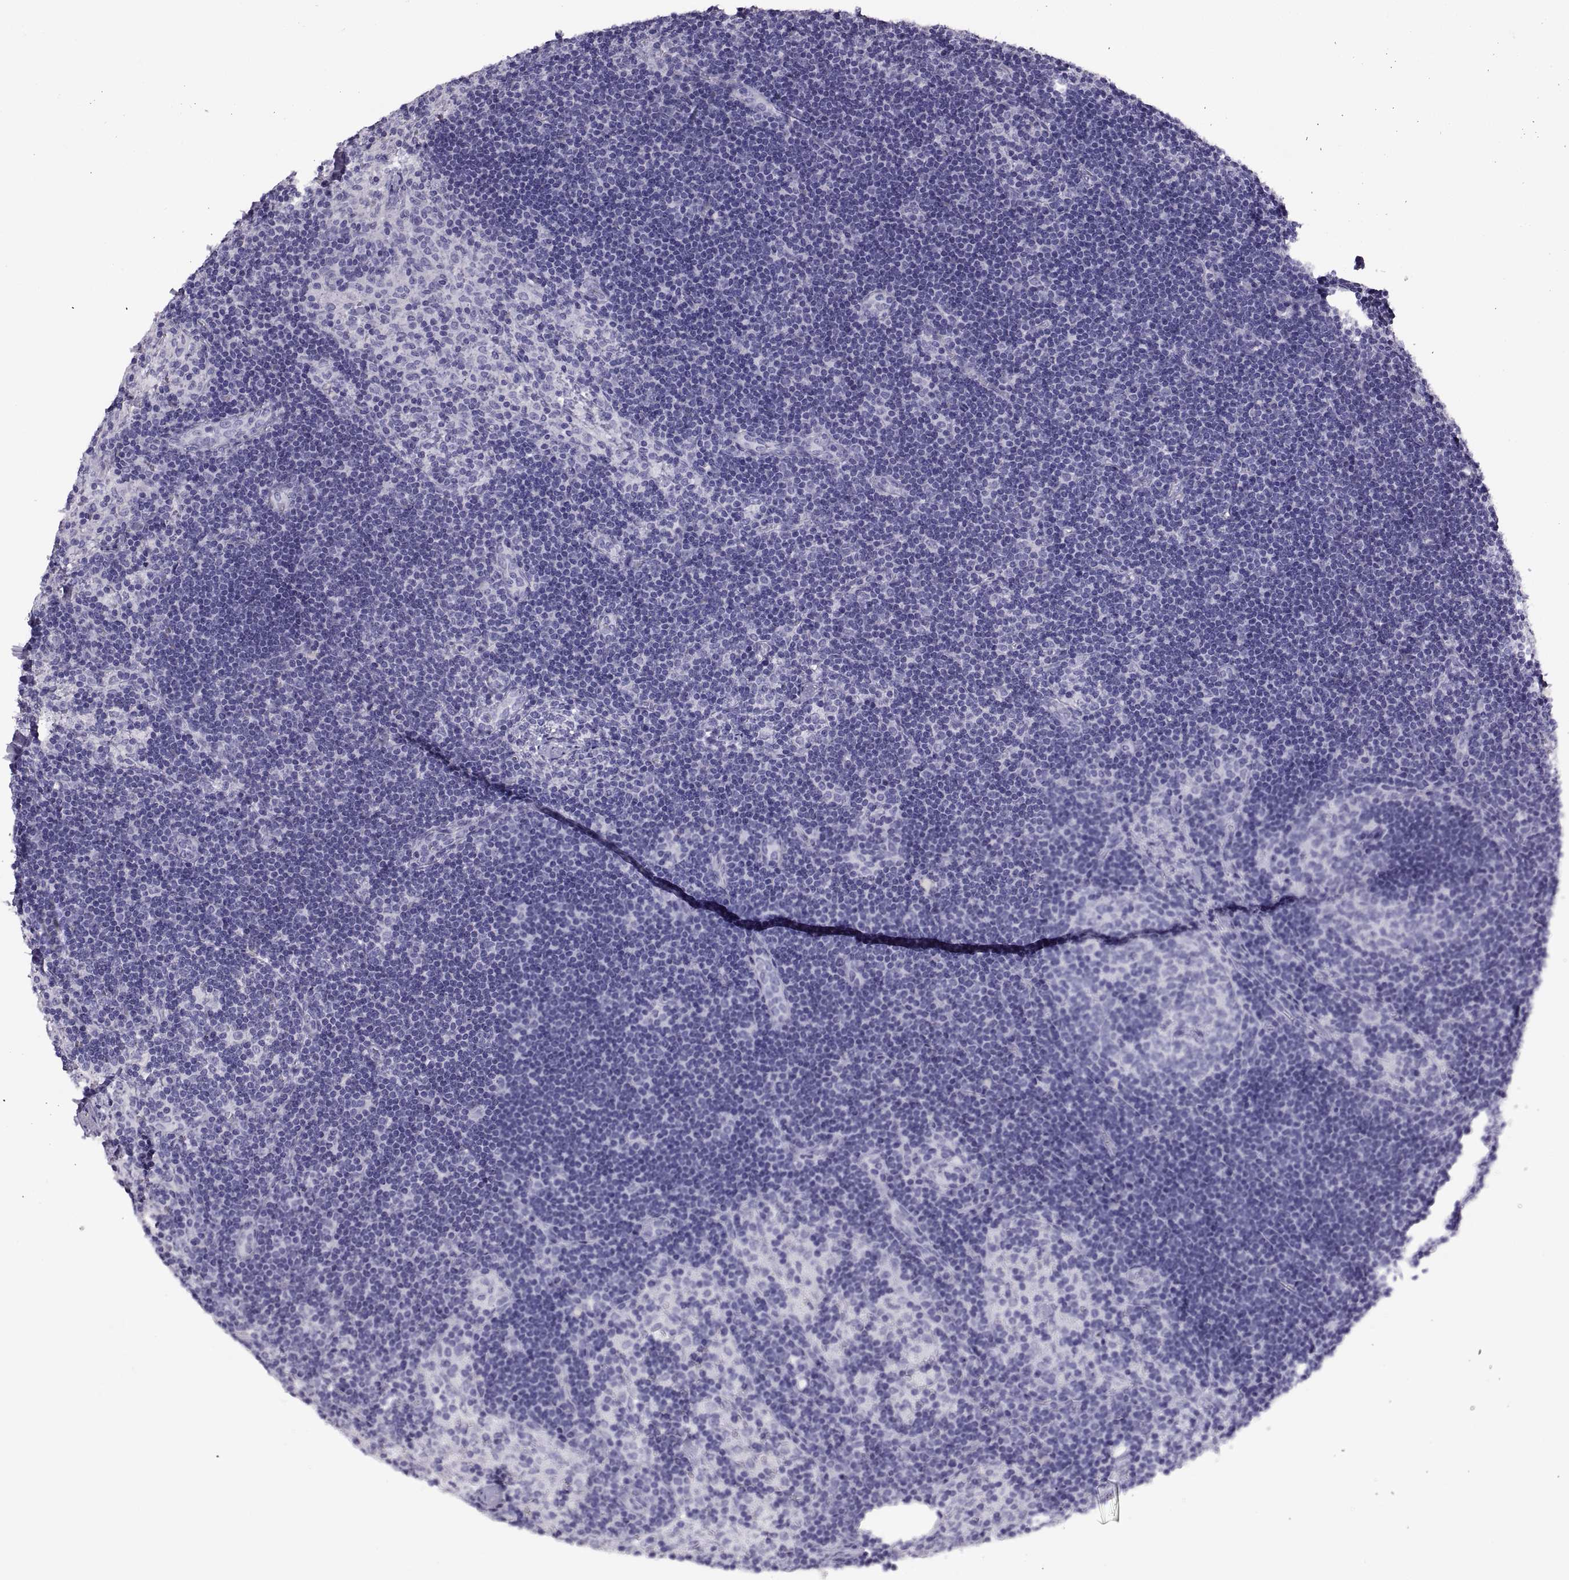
{"staining": {"intensity": "negative", "quantity": "none", "location": "none"}, "tissue": "lymph node", "cell_type": "Germinal center cells", "image_type": "normal", "snomed": [{"axis": "morphology", "description": "Normal tissue, NOS"}, {"axis": "topography", "description": "Lymph node"}], "caption": "Histopathology image shows no protein staining in germinal center cells of benign lymph node.", "gene": "RLBP1", "patient": {"sex": "female", "age": 52}}